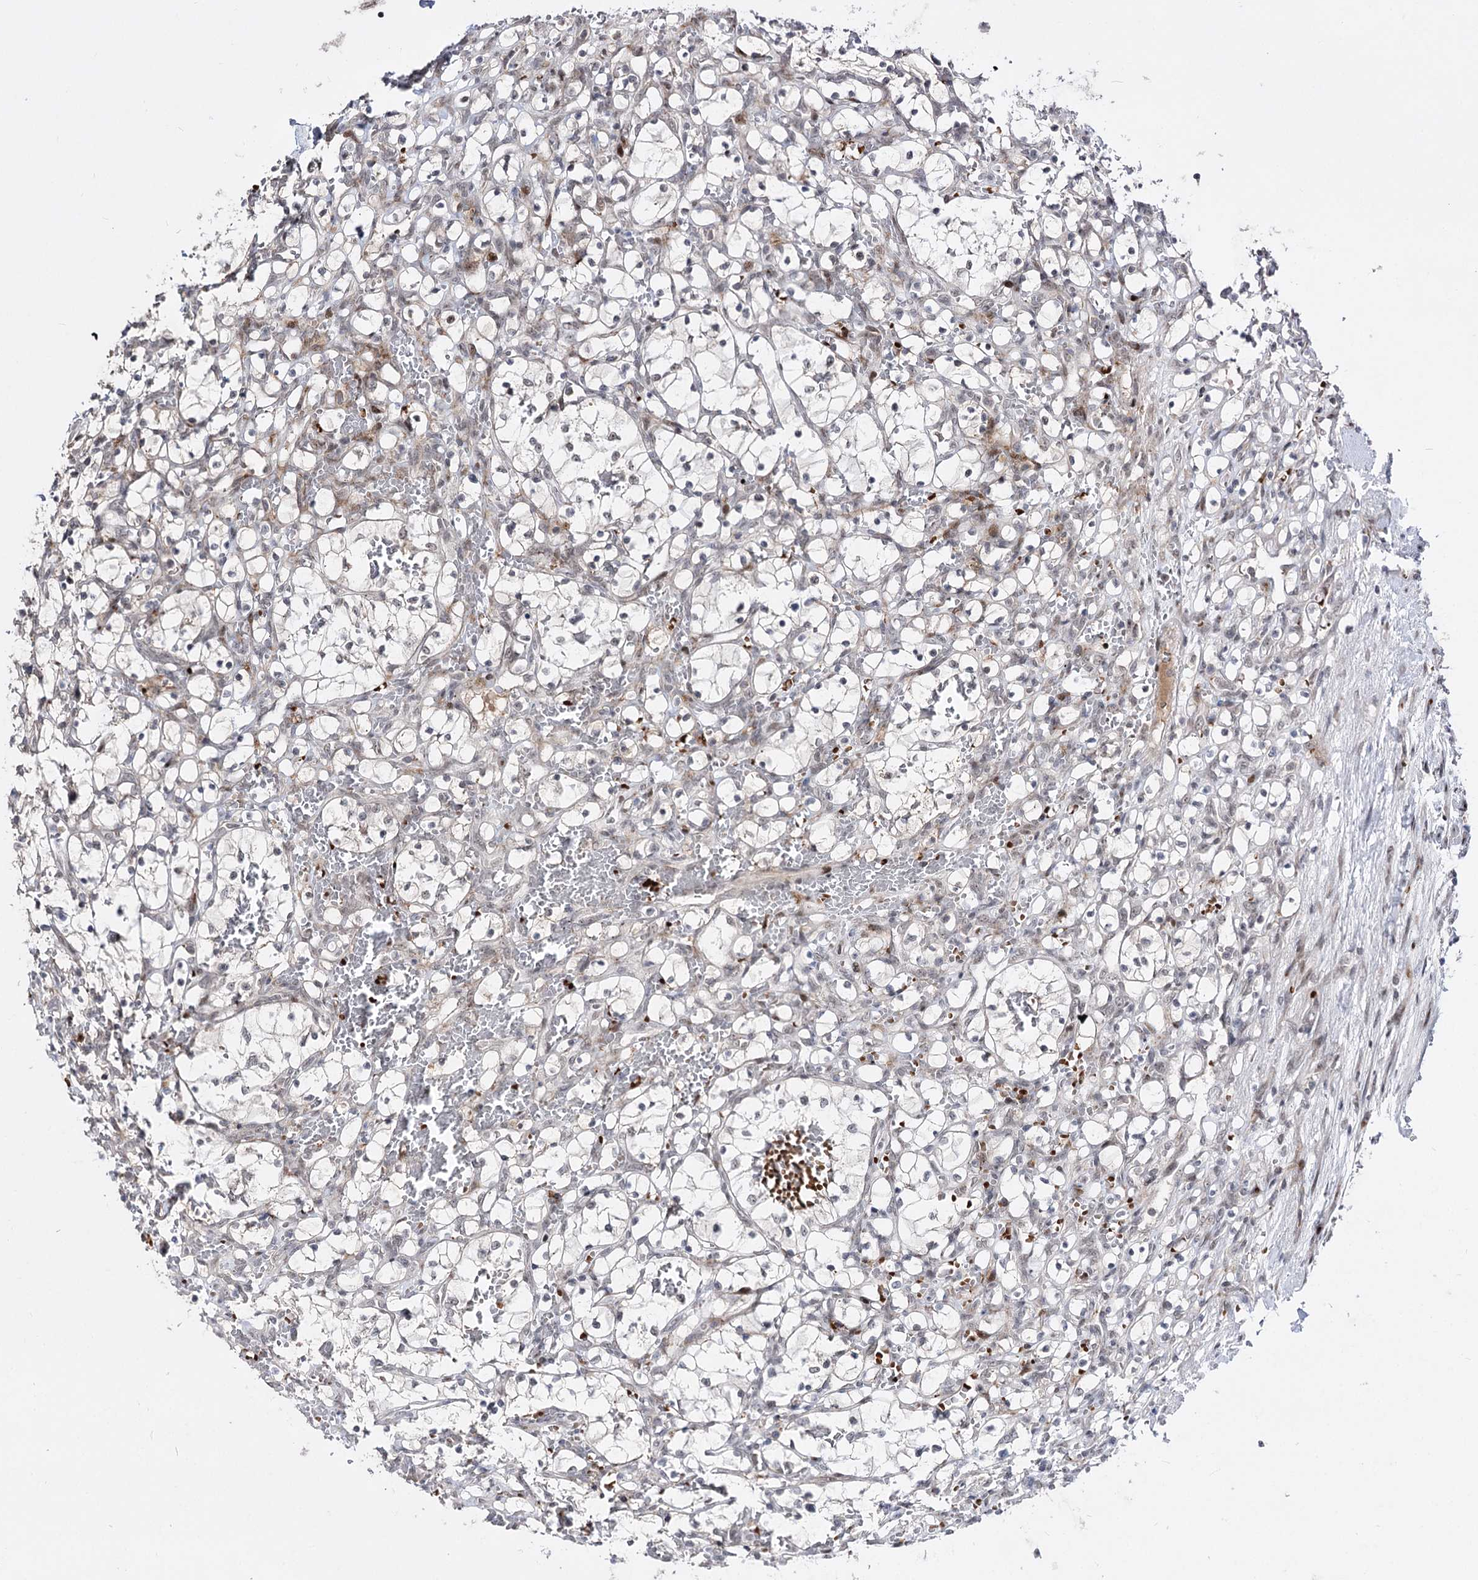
{"staining": {"intensity": "negative", "quantity": "none", "location": "none"}, "tissue": "renal cancer", "cell_type": "Tumor cells", "image_type": "cancer", "snomed": [{"axis": "morphology", "description": "Adenocarcinoma, NOS"}, {"axis": "topography", "description": "Kidney"}], "caption": "High magnification brightfield microscopy of adenocarcinoma (renal) stained with DAB (3,3'-diaminobenzidine) (brown) and counterstained with hematoxylin (blue): tumor cells show no significant expression.", "gene": "STOX1", "patient": {"sex": "female", "age": 69}}